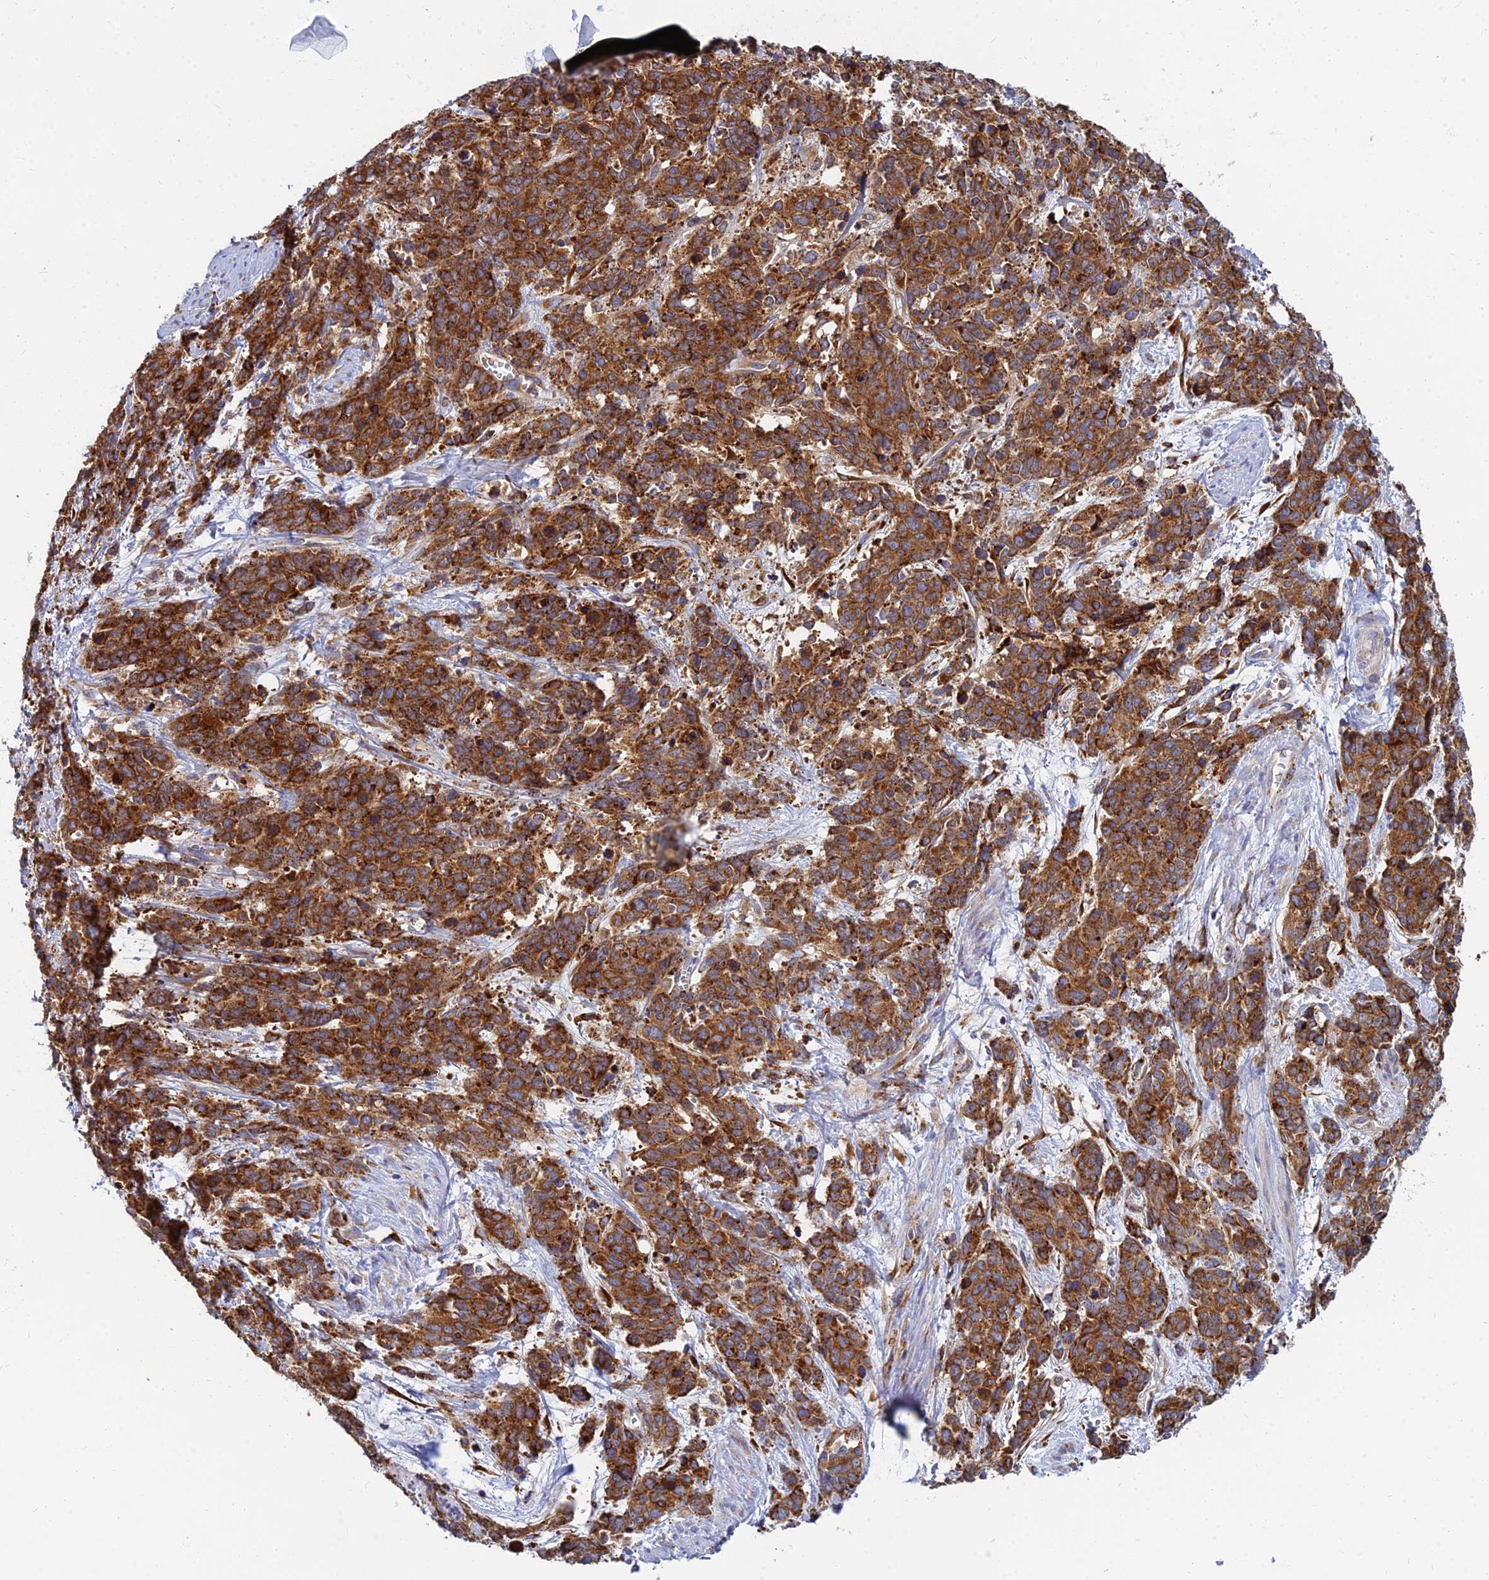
{"staining": {"intensity": "strong", "quantity": ">75%", "location": "cytoplasmic/membranous"}, "tissue": "cervical cancer", "cell_type": "Tumor cells", "image_type": "cancer", "snomed": [{"axis": "morphology", "description": "Squamous cell carcinoma, NOS"}, {"axis": "topography", "description": "Cervix"}], "caption": "Cervical cancer tissue displays strong cytoplasmic/membranous expression in approximately >75% of tumor cells, visualized by immunohistochemistry.", "gene": "CCT6B", "patient": {"sex": "female", "age": 60}}